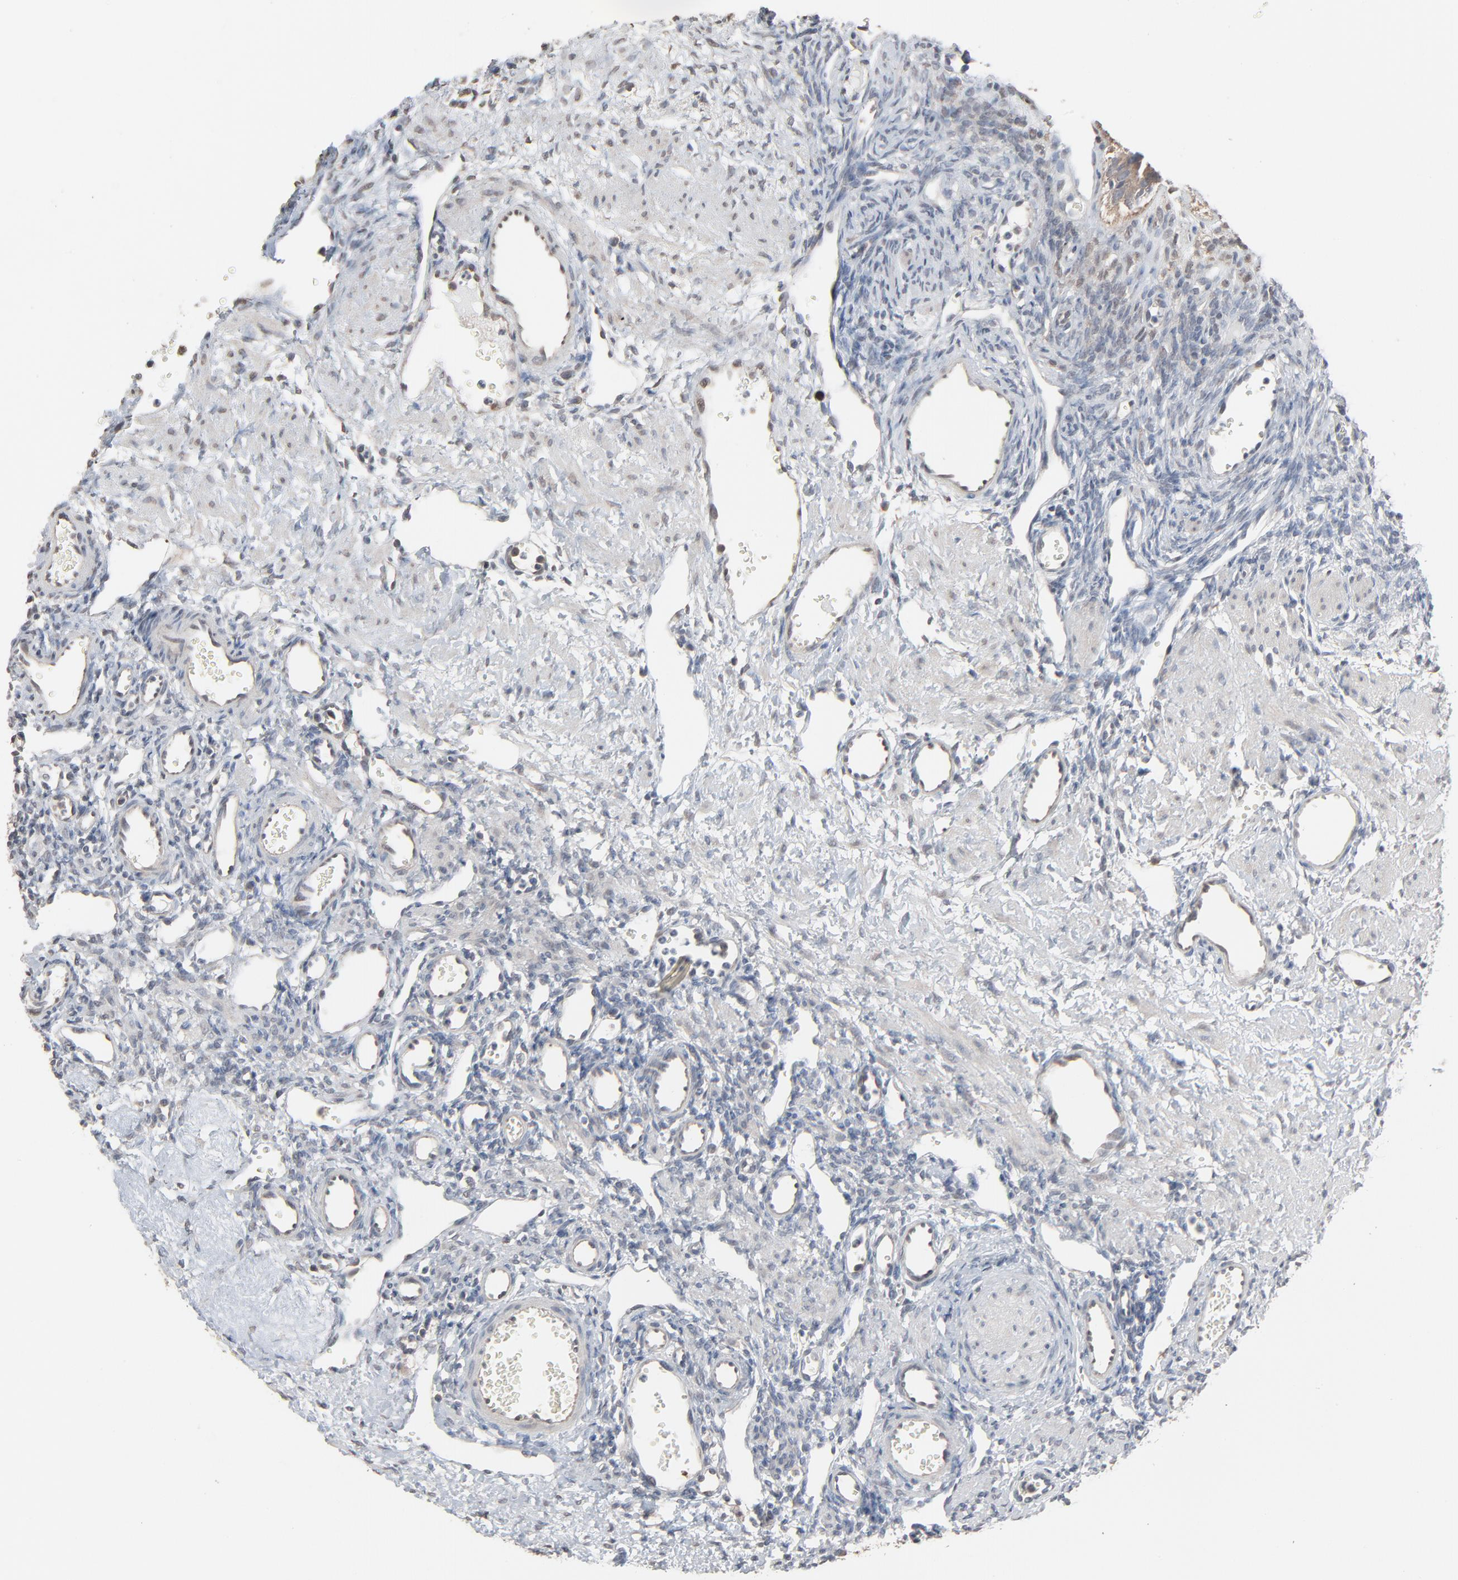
{"staining": {"intensity": "strong", "quantity": ">75%", "location": "cytoplasmic/membranous"}, "tissue": "ovary", "cell_type": "Follicle cells", "image_type": "normal", "snomed": [{"axis": "morphology", "description": "Normal tissue, NOS"}, {"axis": "topography", "description": "Ovary"}], "caption": "Follicle cells demonstrate strong cytoplasmic/membranous expression in approximately >75% of cells in normal ovary. (Stains: DAB (3,3'-diaminobenzidine) in brown, nuclei in blue, Microscopy: brightfield microscopy at high magnification).", "gene": "CCT5", "patient": {"sex": "female", "age": 33}}